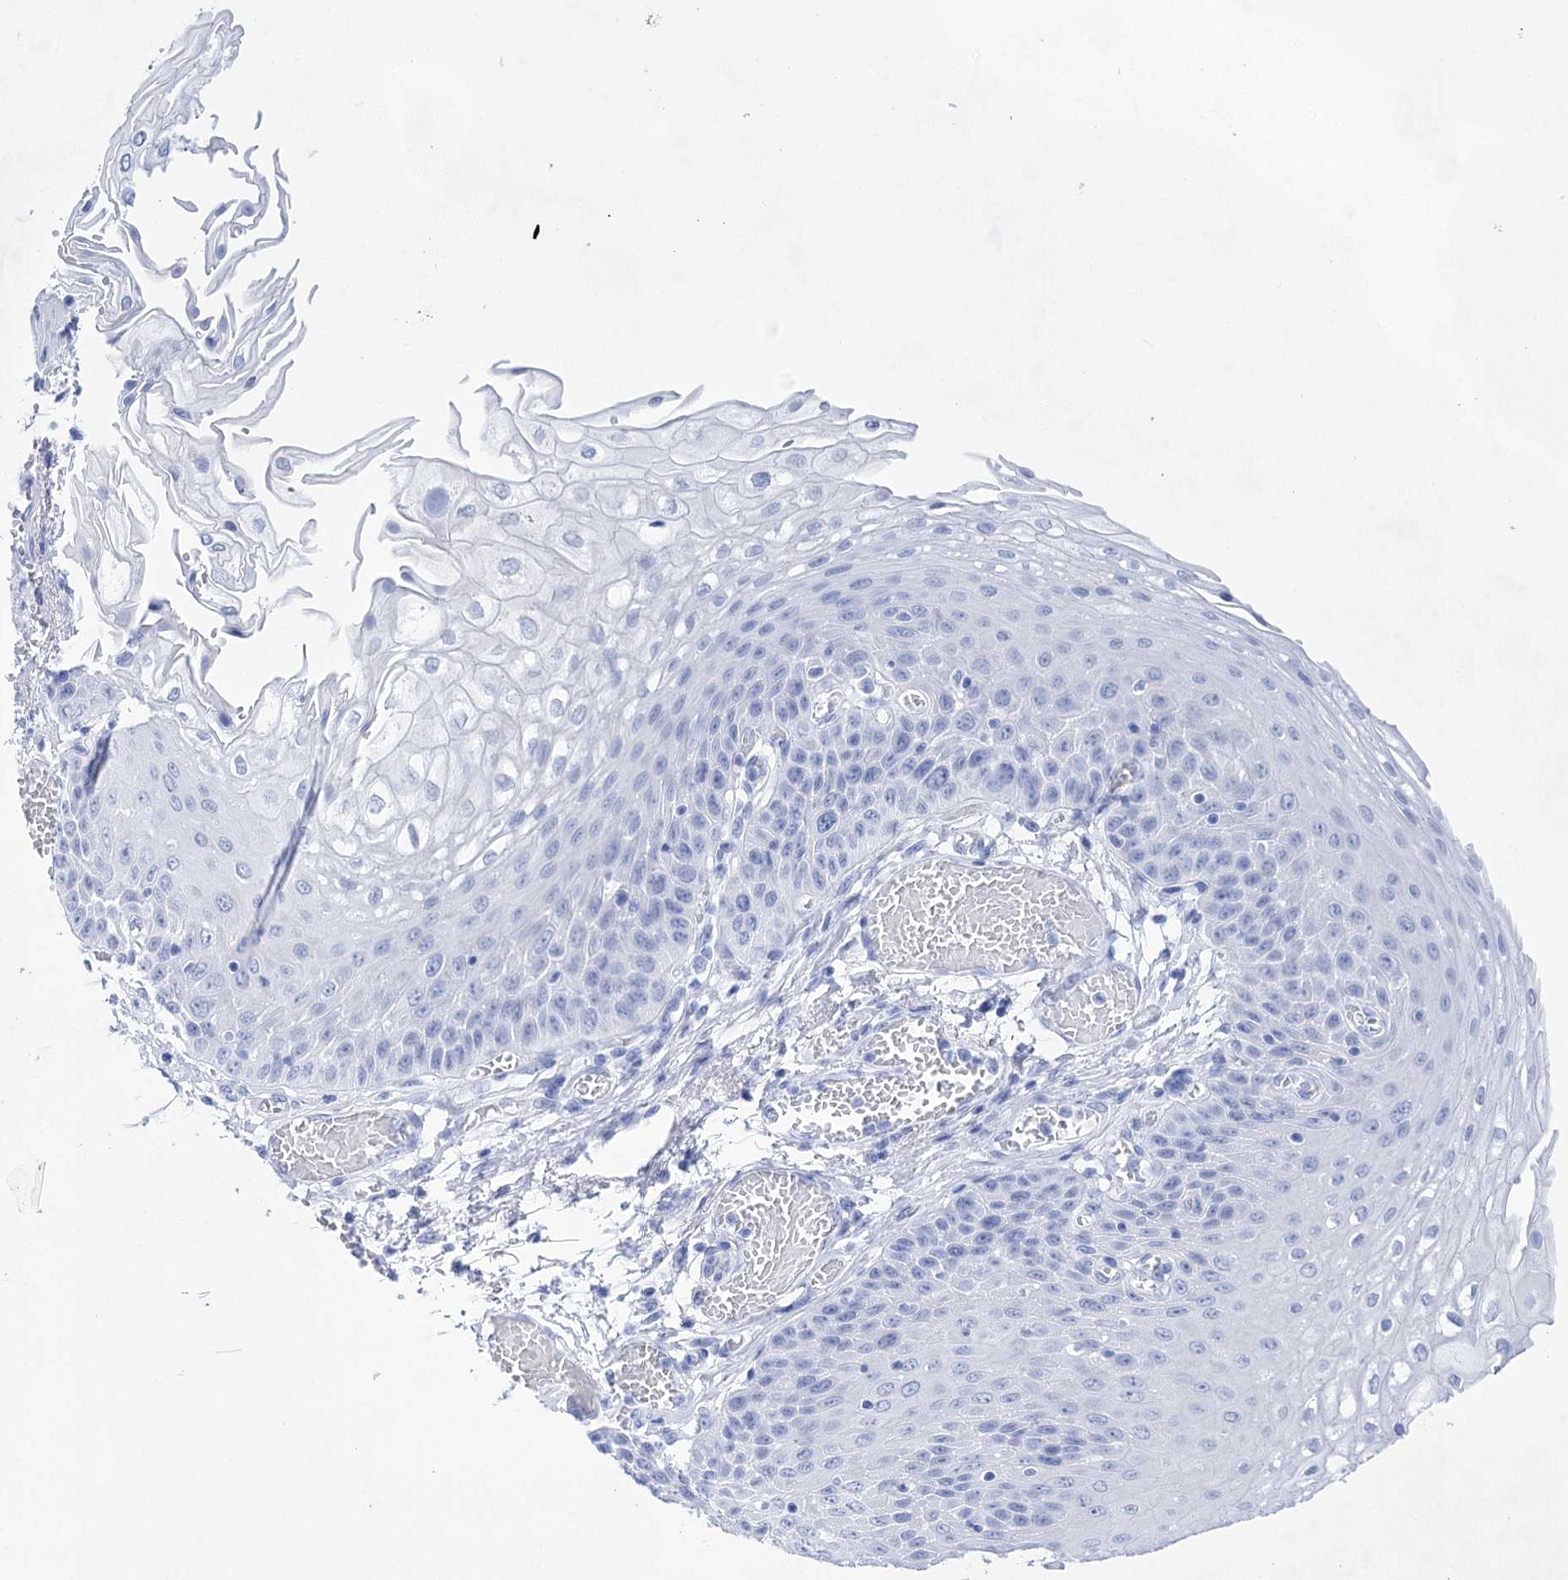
{"staining": {"intensity": "negative", "quantity": "none", "location": "none"}, "tissue": "esophagus", "cell_type": "Squamous epithelial cells", "image_type": "normal", "snomed": [{"axis": "morphology", "description": "Normal tissue, NOS"}, {"axis": "topography", "description": "Esophagus"}], "caption": "Immunohistochemistry (IHC) of benign human esophagus demonstrates no expression in squamous epithelial cells.", "gene": "LALBA", "patient": {"sex": "male", "age": 81}}